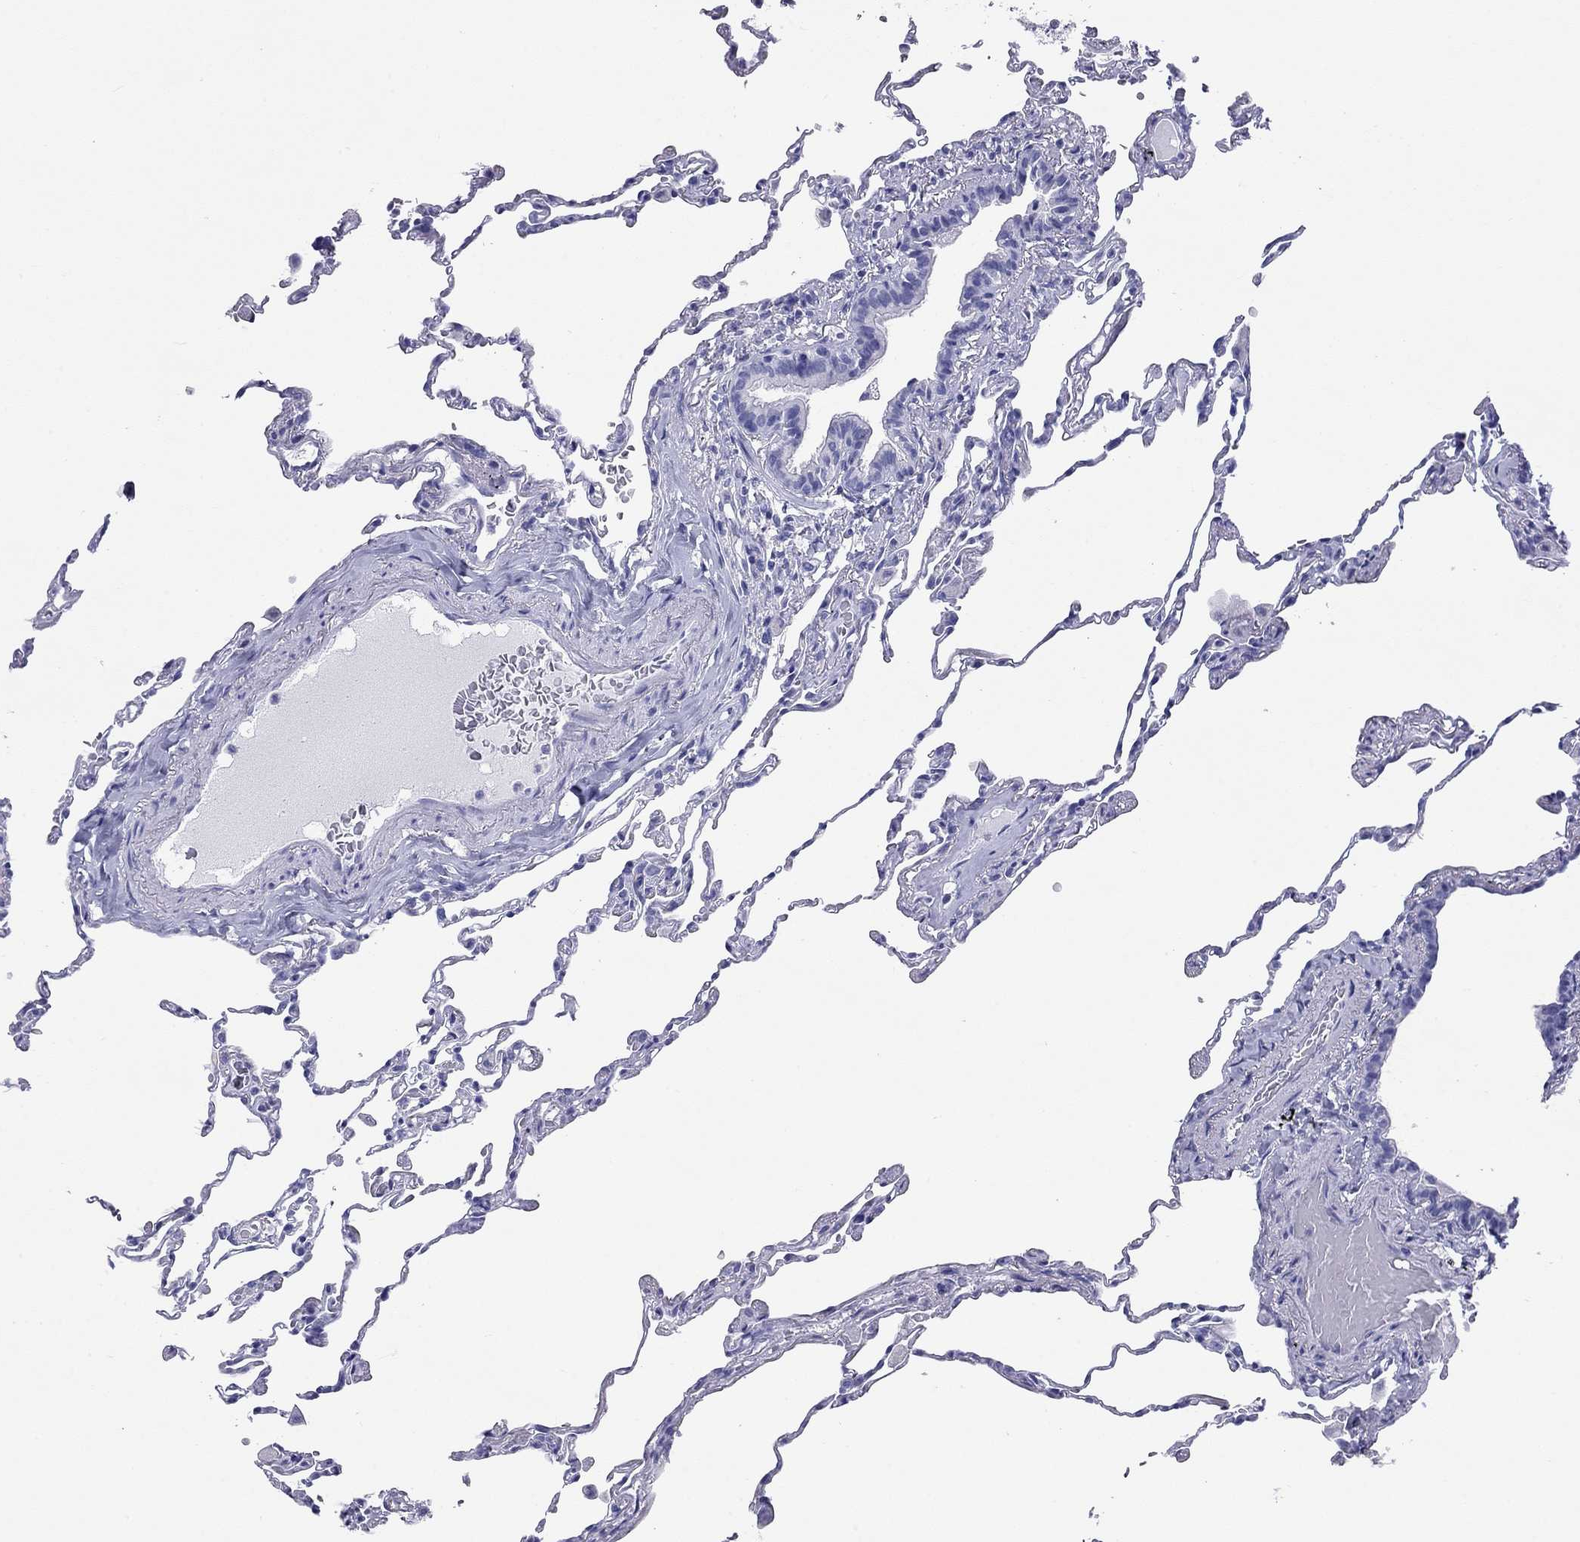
{"staining": {"intensity": "negative", "quantity": "none", "location": "none"}, "tissue": "lung", "cell_type": "Alveolar cells", "image_type": "normal", "snomed": [{"axis": "morphology", "description": "Normal tissue, NOS"}, {"axis": "topography", "description": "Lung"}], "caption": "Immunohistochemistry (IHC) histopathology image of benign human lung stained for a protein (brown), which demonstrates no positivity in alveolar cells. (DAB IHC with hematoxylin counter stain).", "gene": "DPY19L2", "patient": {"sex": "female", "age": 57}}